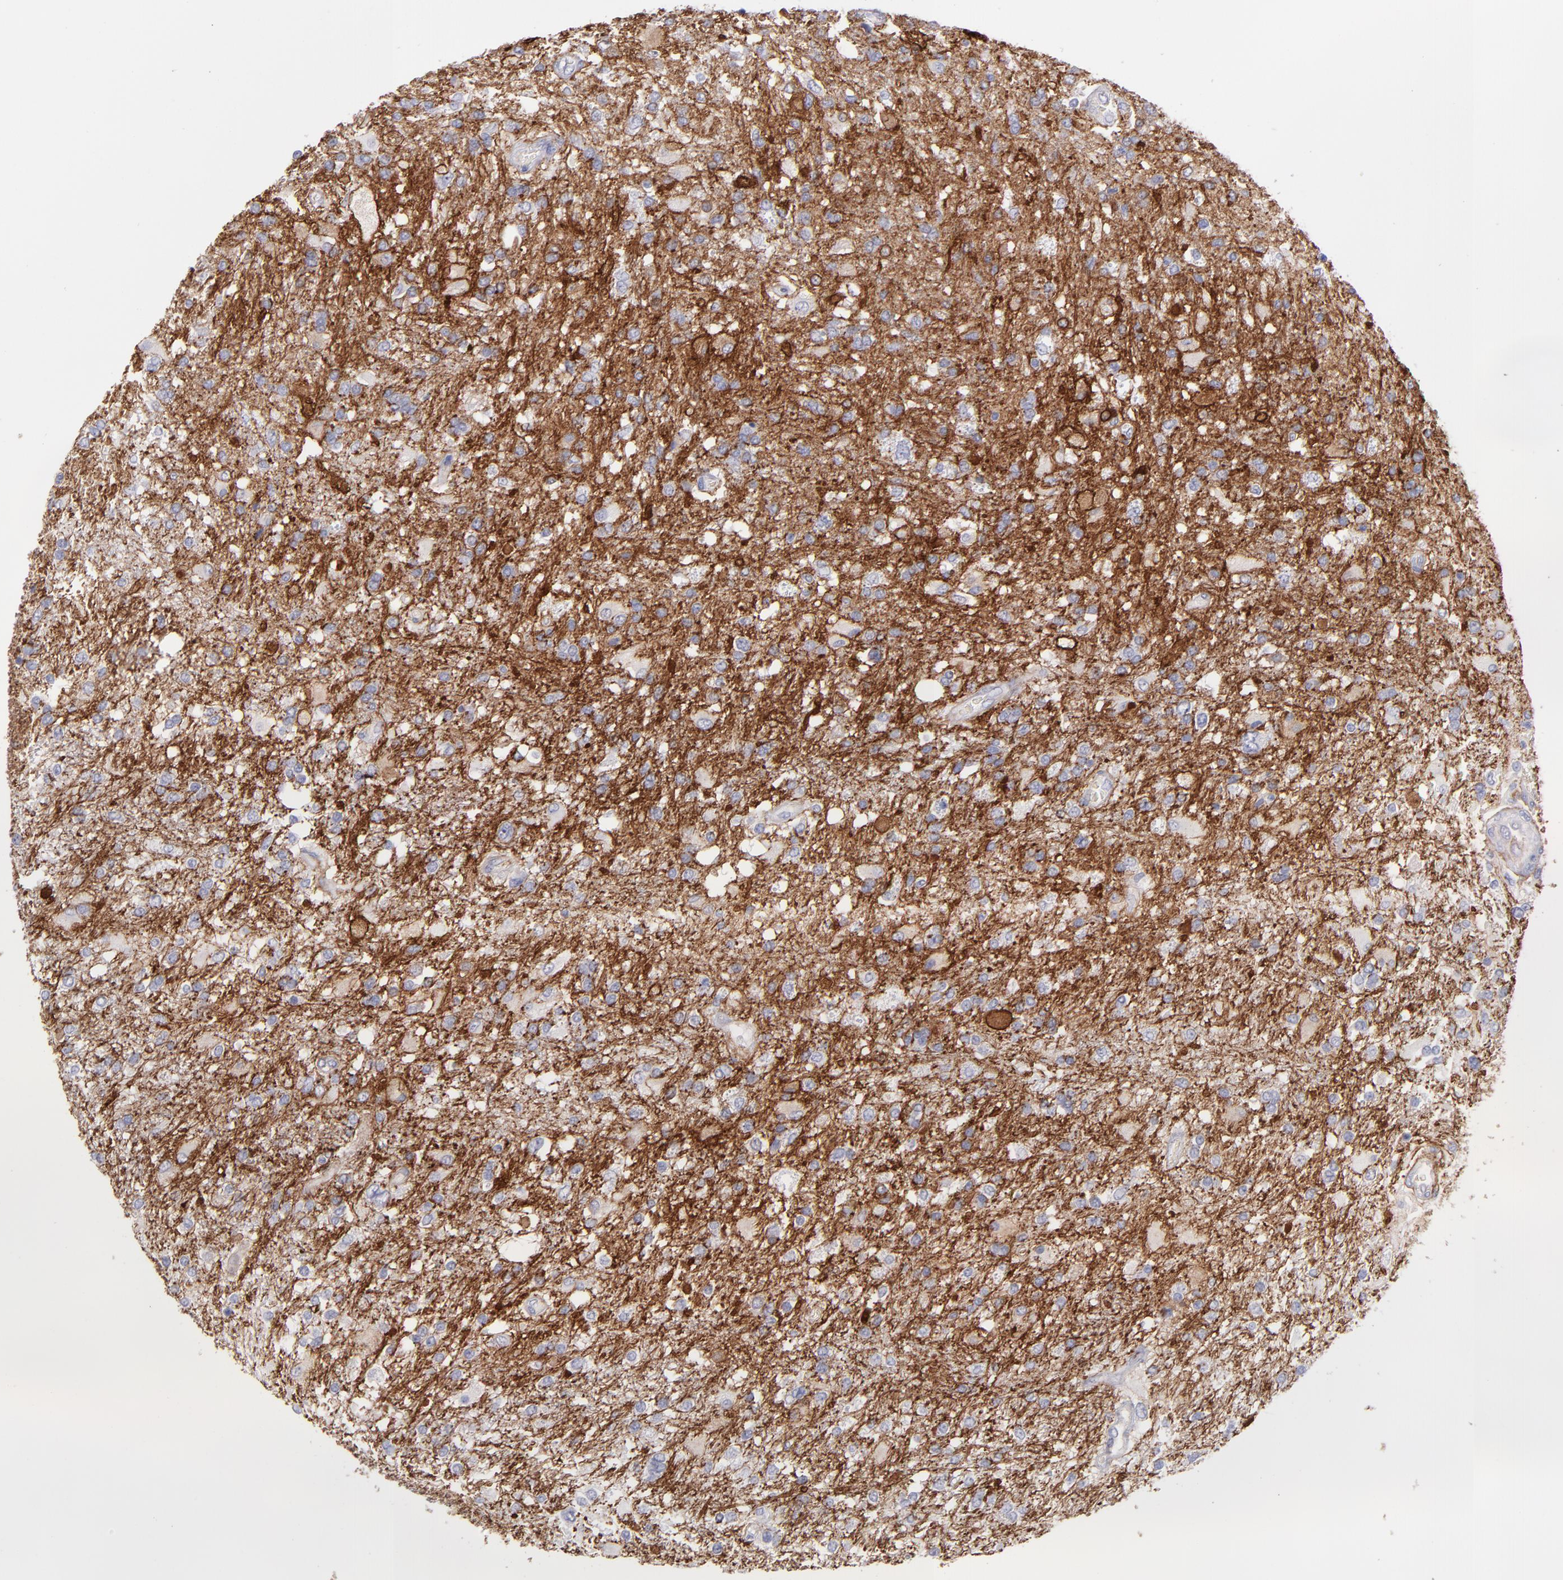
{"staining": {"intensity": "strong", "quantity": ">75%", "location": "cytoplasmic/membranous"}, "tissue": "glioma", "cell_type": "Tumor cells", "image_type": "cancer", "snomed": [{"axis": "morphology", "description": "Glioma, malignant, High grade"}, {"axis": "topography", "description": "Cerebral cortex"}], "caption": "IHC staining of malignant glioma (high-grade), which reveals high levels of strong cytoplasmic/membranous positivity in approximately >75% of tumor cells indicating strong cytoplasmic/membranous protein positivity. The staining was performed using DAB (3,3'-diaminobenzidine) (brown) for protein detection and nuclei were counterstained in hematoxylin (blue).", "gene": "AHNAK2", "patient": {"sex": "male", "age": 79}}